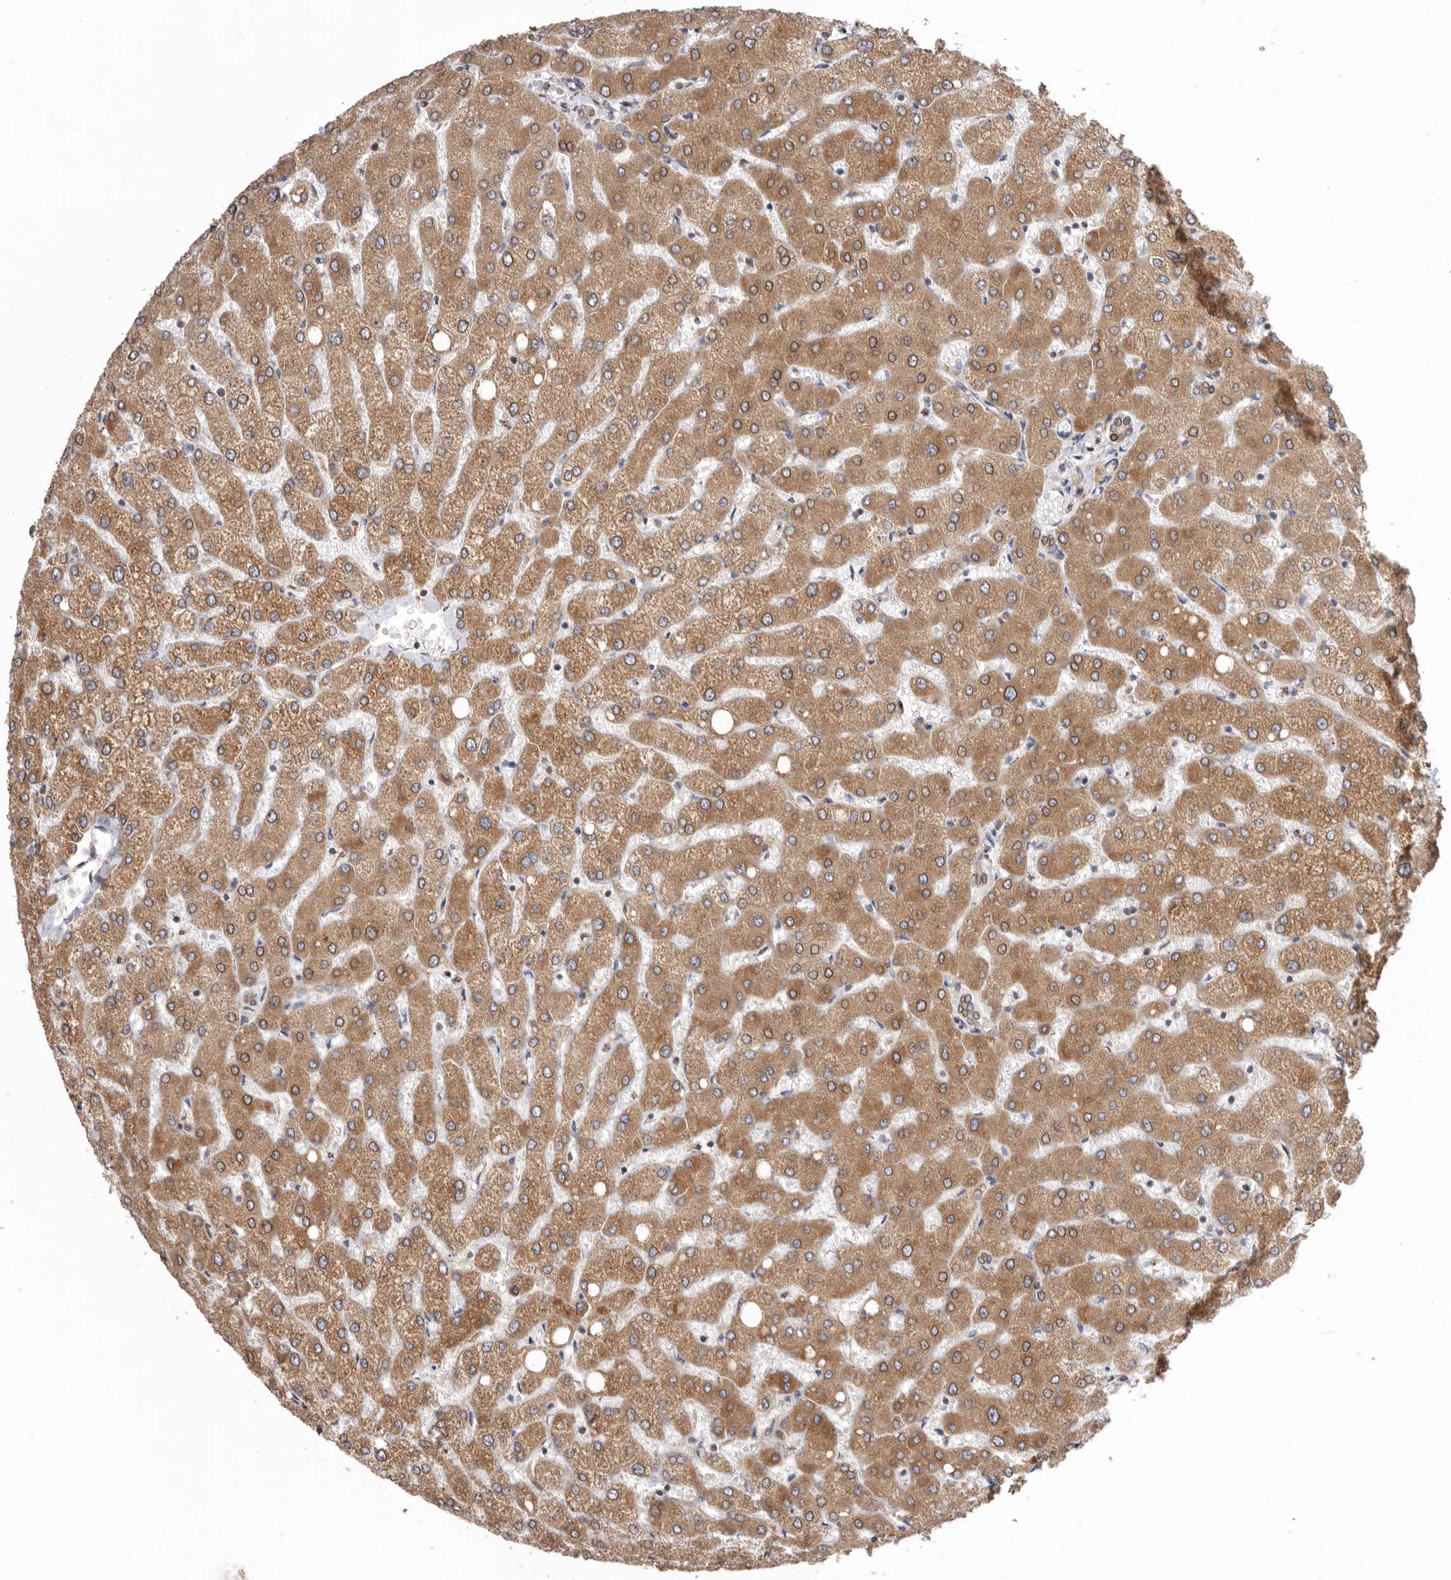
{"staining": {"intensity": "weak", "quantity": "25%-75%", "location": "cytoplasmic/membranous"}, "tissue": "liver", "cell_type": "Cholangiocytes", "image_type": "normal", "snomed": [{"axis": "morphology", "description": "Normal tissue, NOS"}, {"axis": "topography", "description": "Liver"}], "caption": "This micrograph shows immunohistochemistry staining of normal human liver, with low weak cytoplasmic/membranous staining in about 25%-75% of cholangiocytes.", "gene": "TMUB1", "patient": {"sex": "female", "age": 54}}